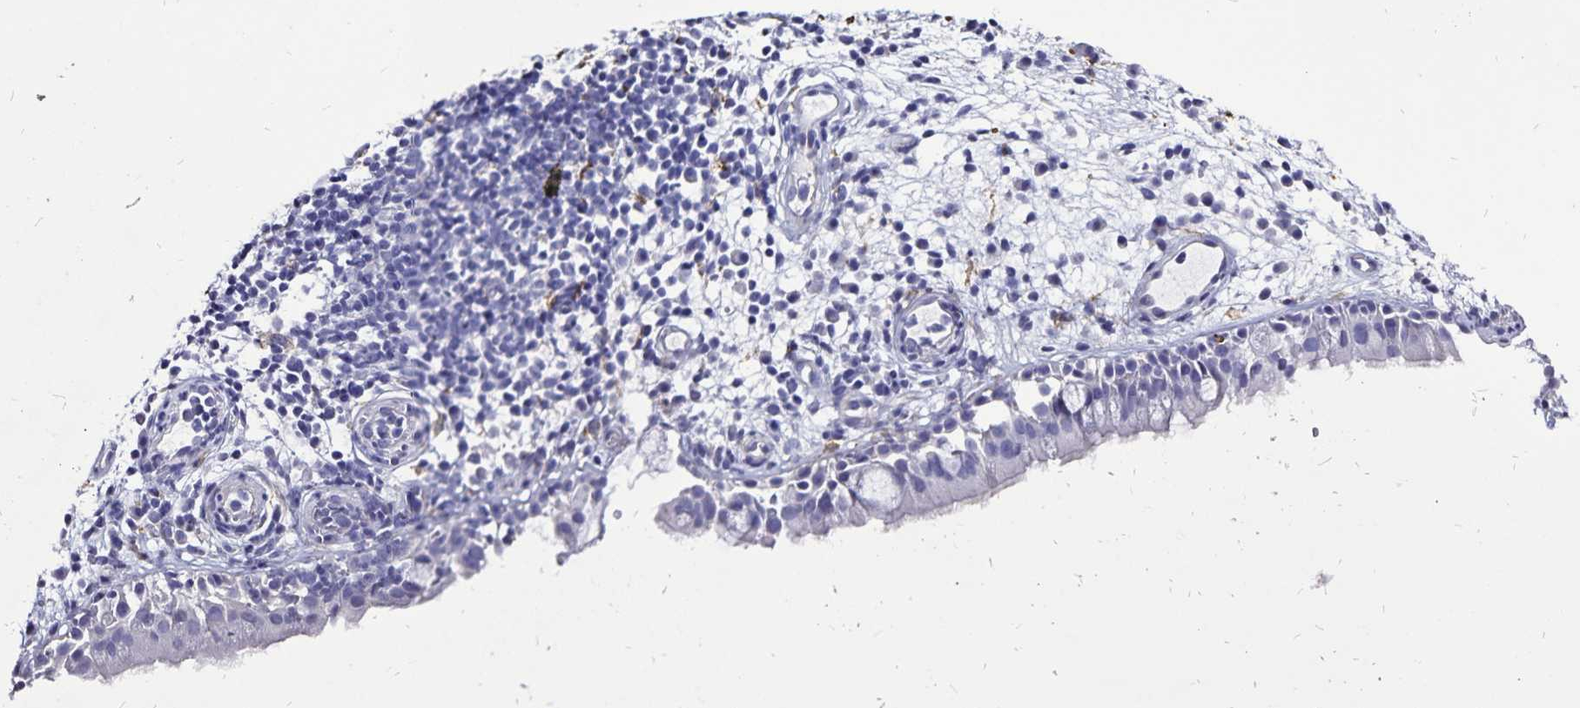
{"staining": {"intensity": "negative", "quantity": "none", "location": "none"}, "tissue": "nasopharynx", "cell_type": "Respiratory epithelial cells", "image_type": "normal", "snomed": [{"axis": "morphology", "description": "Normal tissue, NOS"}, {"axis": "morphology", "description": "Inflammation, NOS"}, {"axis": "topography", "description": "Nasopharynx"}], "caption": "The photomicrograph demonstrates no significant staining in respiratory epithelial cells of nasopharynx. (DAB immunohistochemistry (IHC) with hematoxylin counter stain).", "gene": "PLAC1", "patient": {"sex": "male", "age": 54}}